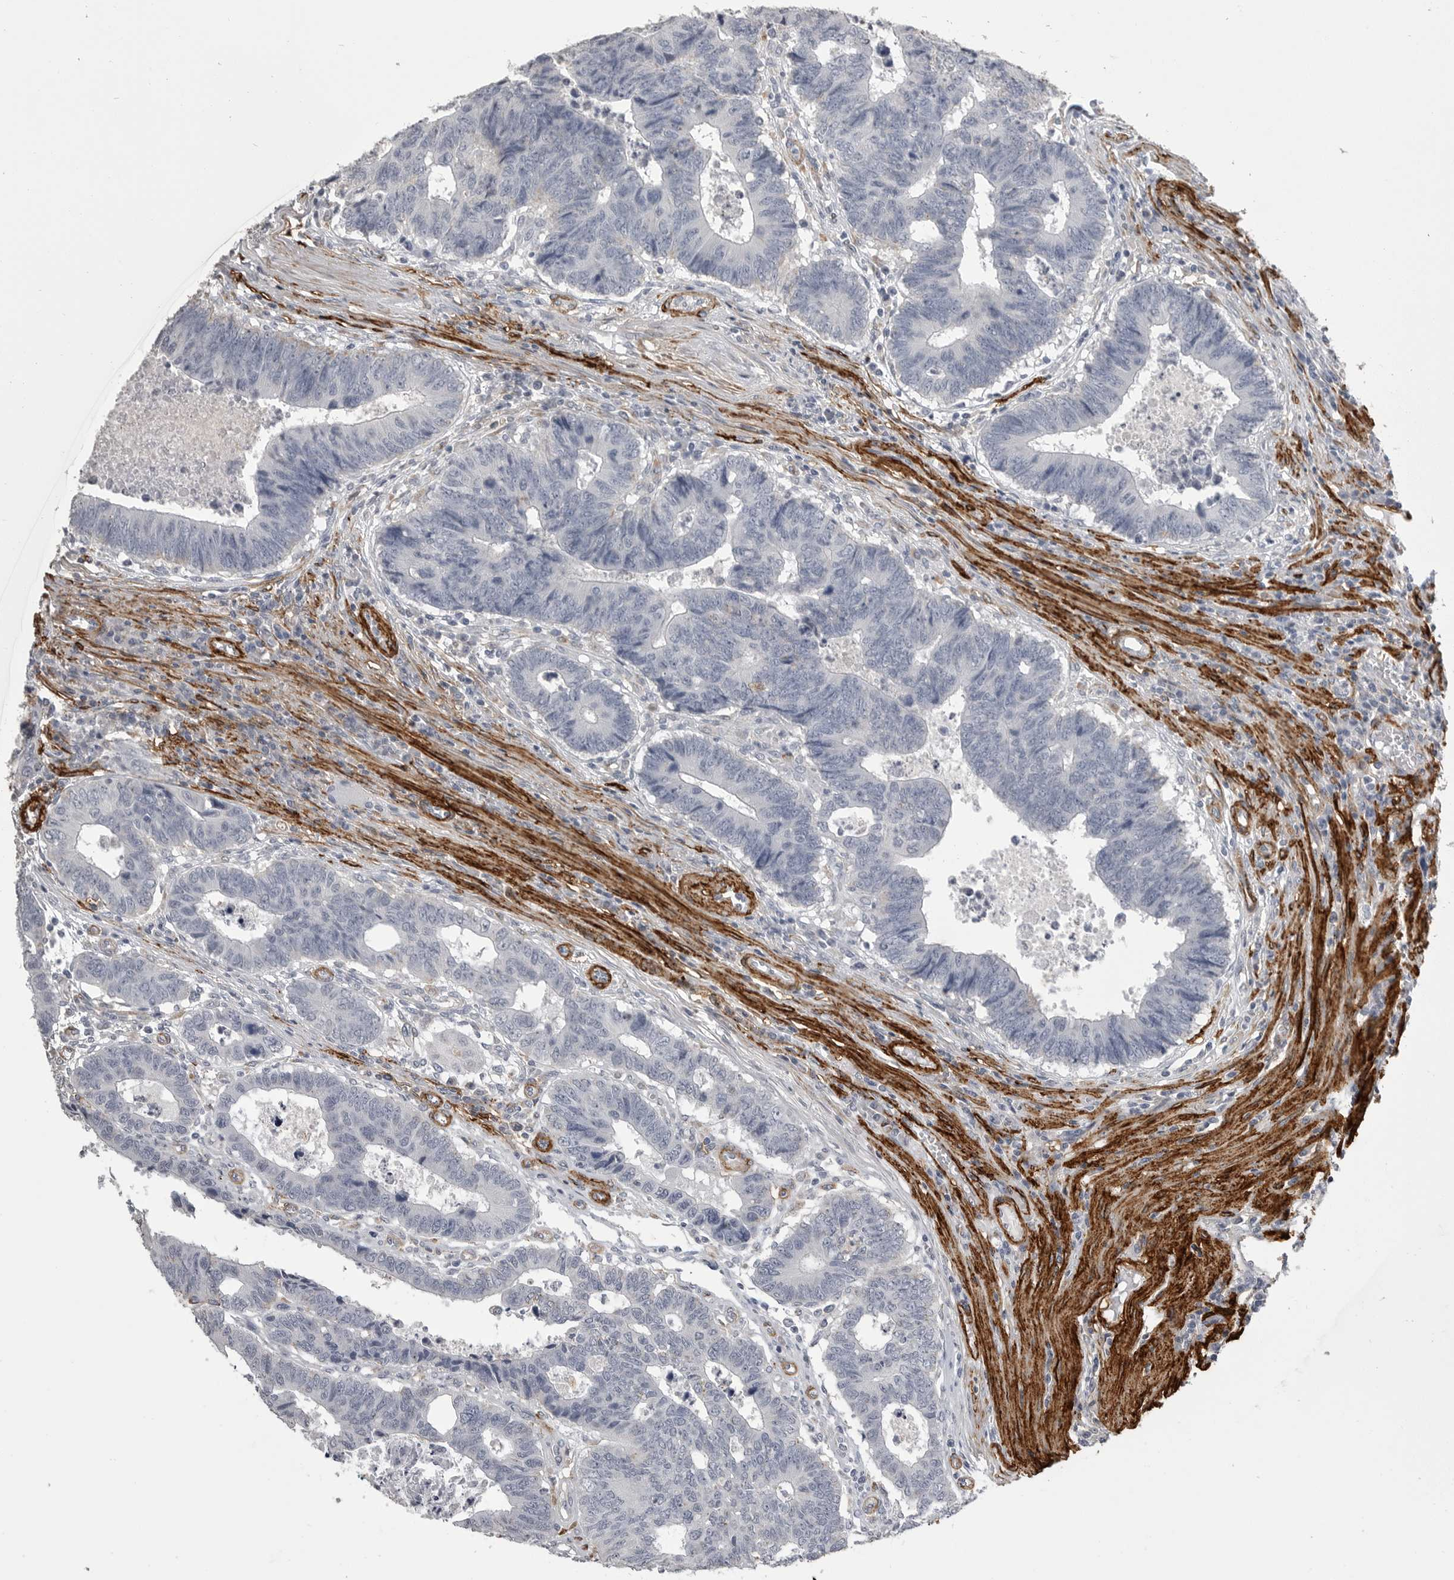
{"staining": {"intensity": "negative", "quantity": "none", "location": "none"}, "tissue": "colorectal cancer", "cell_type": "Tumor cells", "image_type": "cancer", "snomed": [{"axis": "morphology", "description": "Adenocarcinoma, NOS"}, {"axis": "topography", "description": "Rectum"}], "caption": "High magnification brightfield microscopy of colorectal cancer (adenocarcinoma) stained with DAB (brown) and counterstained with hematoxylin (blue): tumor cells show no significant staining.", "gene": "AOC3", "patient": {"sex": "male", "age": 84}}